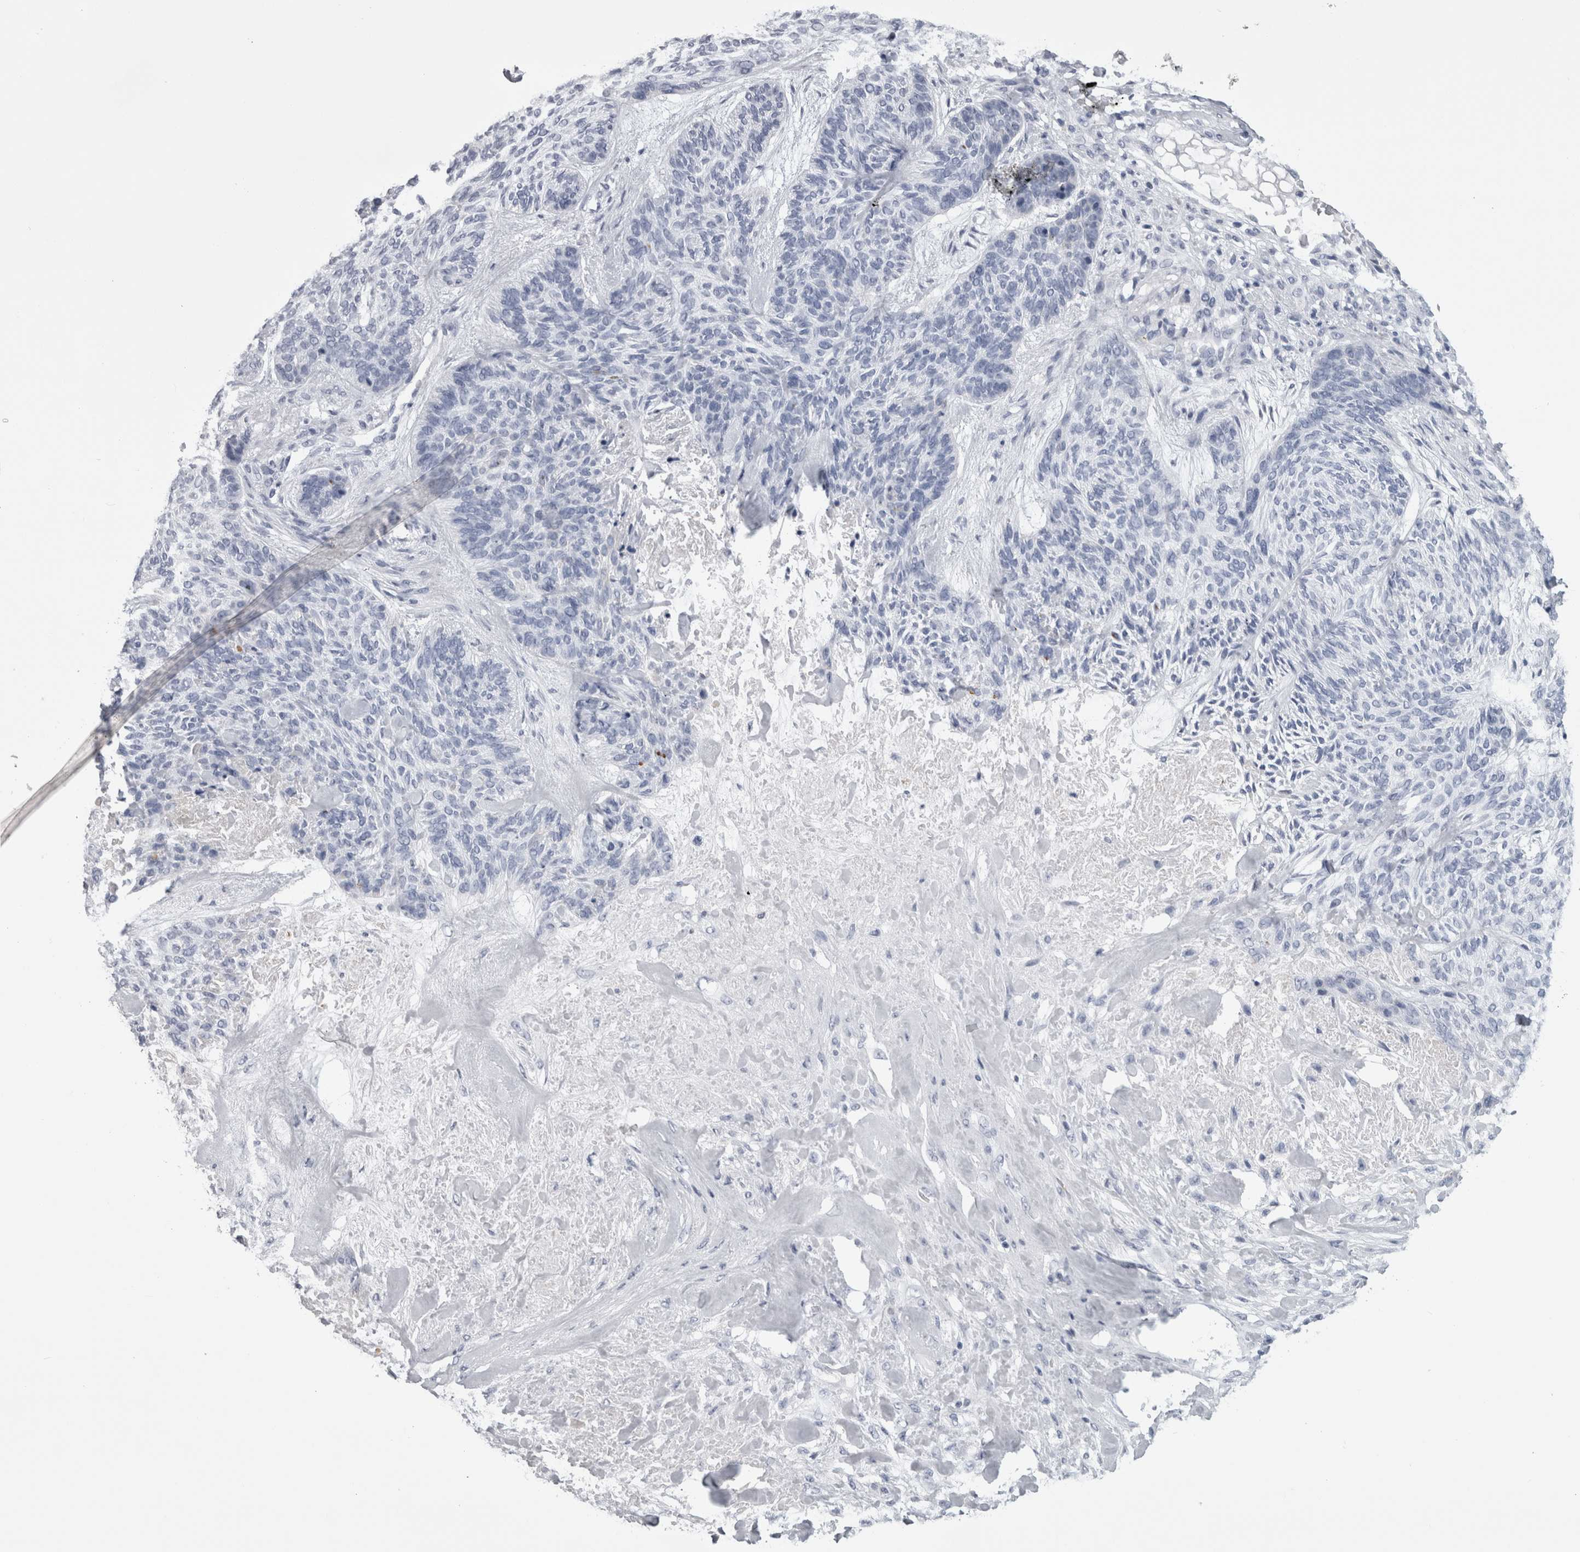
{"staining": {"intensity": "negative", "quantity": "none", "location": "none"}, "tissue": "skin cancer", "cell_type": "Tumor cells", "image_type": "cancer", "snomed": [{"axis": "morphology", "description": "Basal cell carcinoma"}, {"axis": "topography", "description": "Skin"}], "caption": "There is no significant expression in tumor cells of basal cell carcinoma (skin).", "gene": "ALDH8A1", "patient": {"sex": "male", "age": 55}}